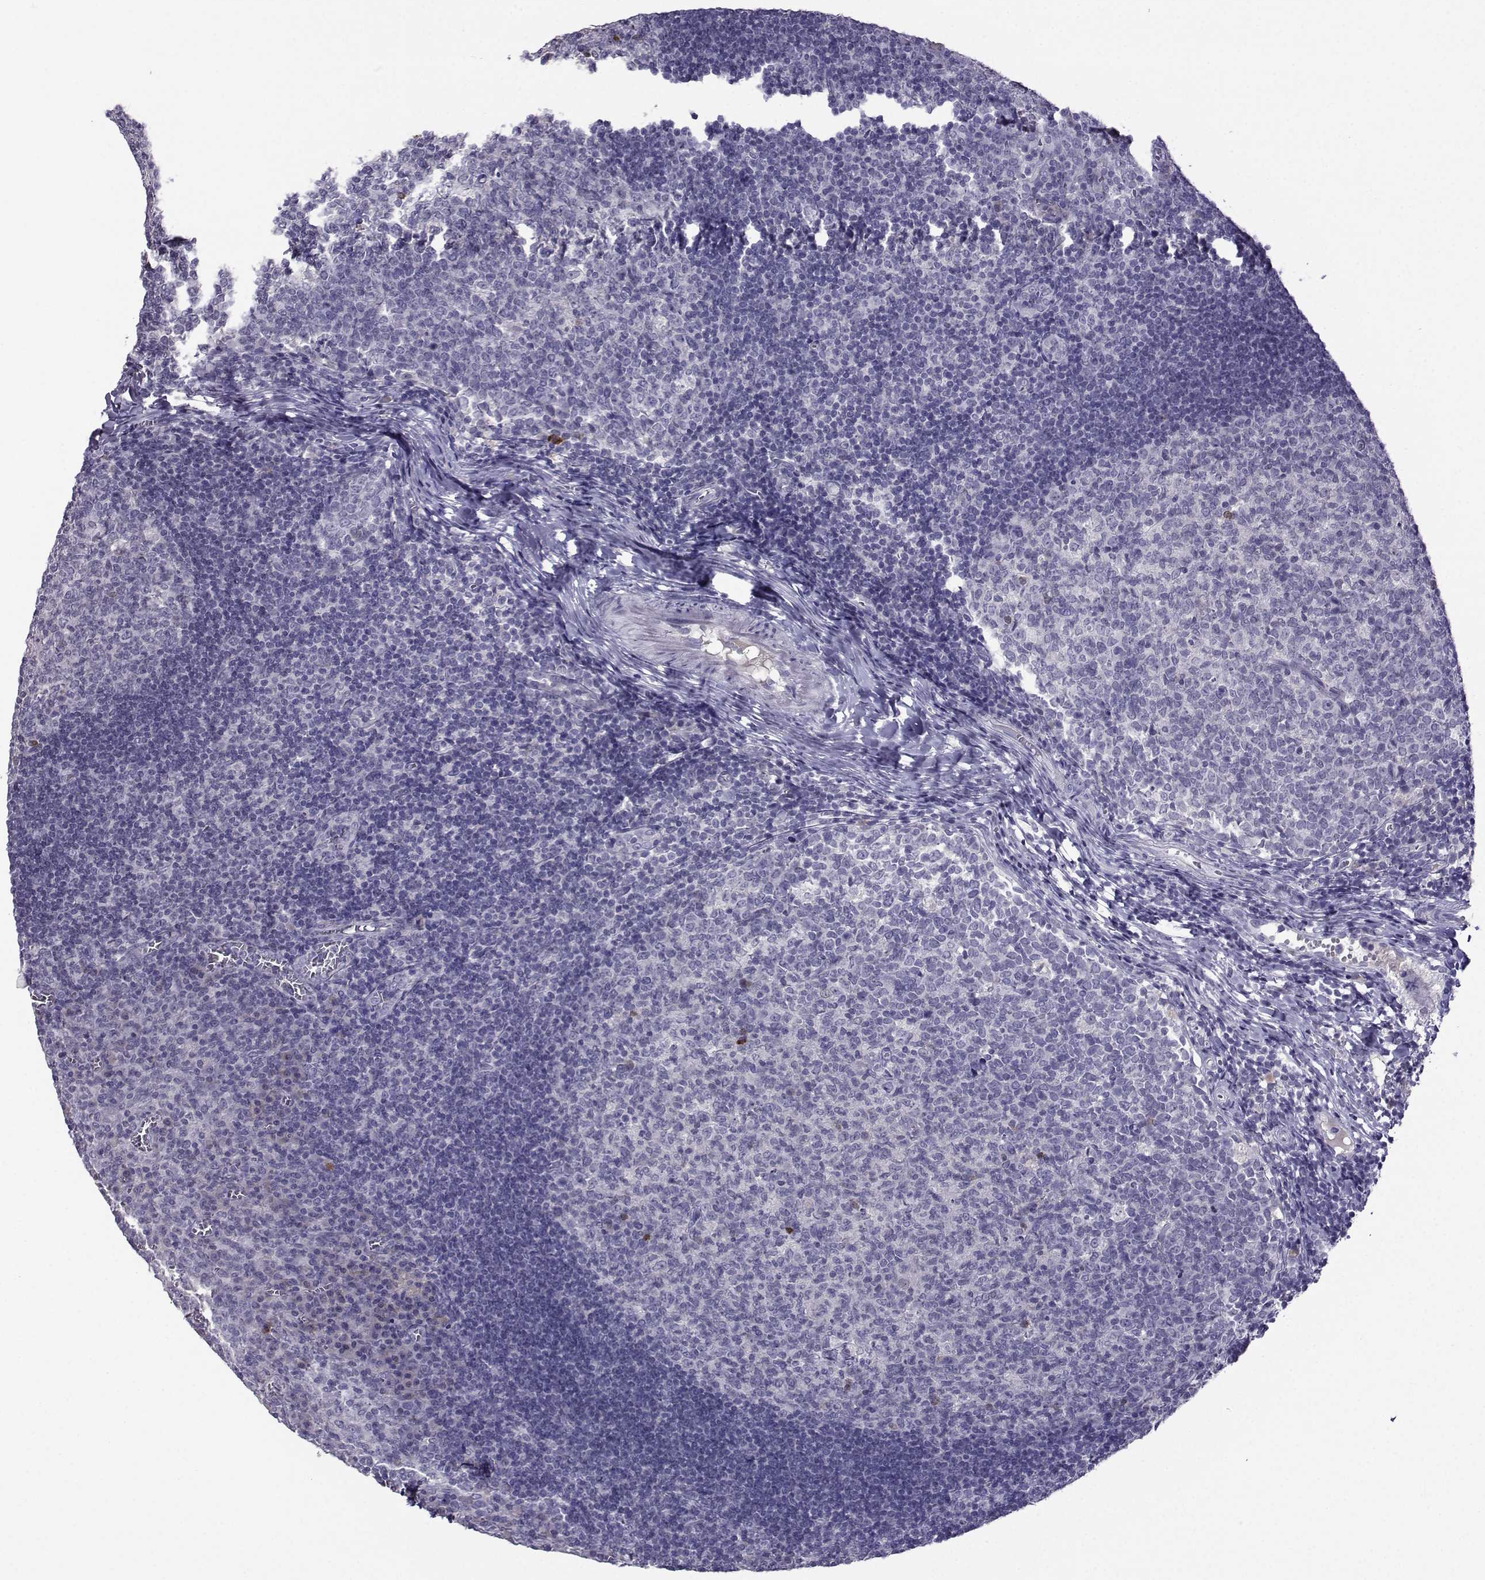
{"staining": {"intensity": "negative", "quantity": "none", "location": "none"}, "tissue": "tonsil", "cell_type": "Germinal center cells", "image_type": "normal", "snomed": [{"axis": "morphology", "description": "Normal tissue, NOS"}, {"axis": "topography", "description": "Tonsil"}], "caption": "Photomicrograph shows no protein positivity in germinal center cells of benign tonsil.", "gene": "CRYBB1", "patient": {"sex": "female", "age": 13}}